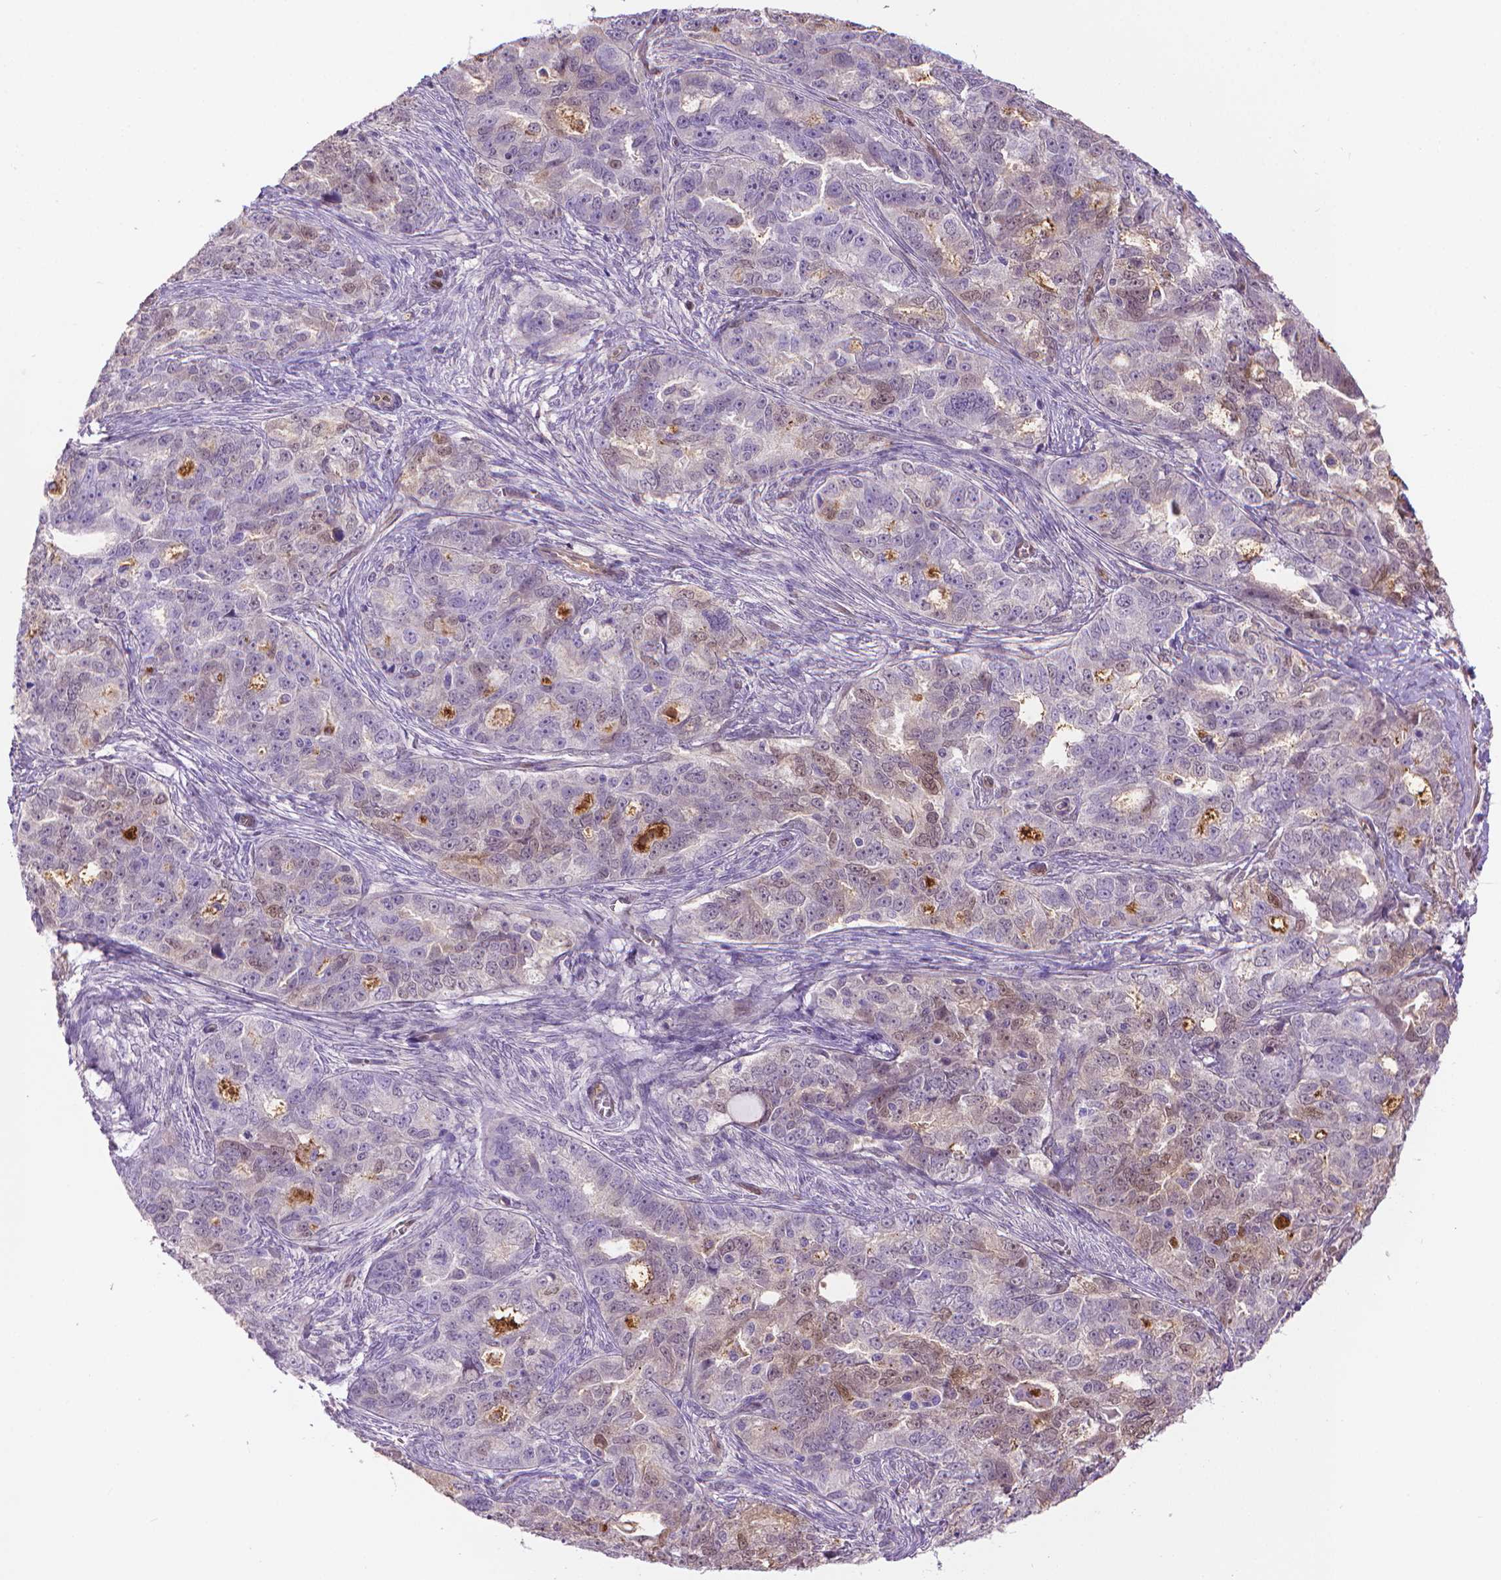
{"staining": {"intensity": "weak", "quantity": "<25%", "location": "nuclear"}, "tissue": "ovarian cancer", "cell_type": "Tumor cells", "image_type": "cancer", "snomed": [{"axis": "morphology", "description": "Cystadenocarcinoma, serous, NOS"}, {"axis": "topography", "description": "Ovary"}], "caption": "Immunohistochemistry image of neoplastic tissue: human ovarian cancer (serous cystadenocarcinoma) stained with DAB (3,3'-diaminobenzidine) shows no significant protein staining in tumor cells. Nuclei are stained in blue.", "gene": "CLIC4", "patient": {"sex": "female", "age": 51}}